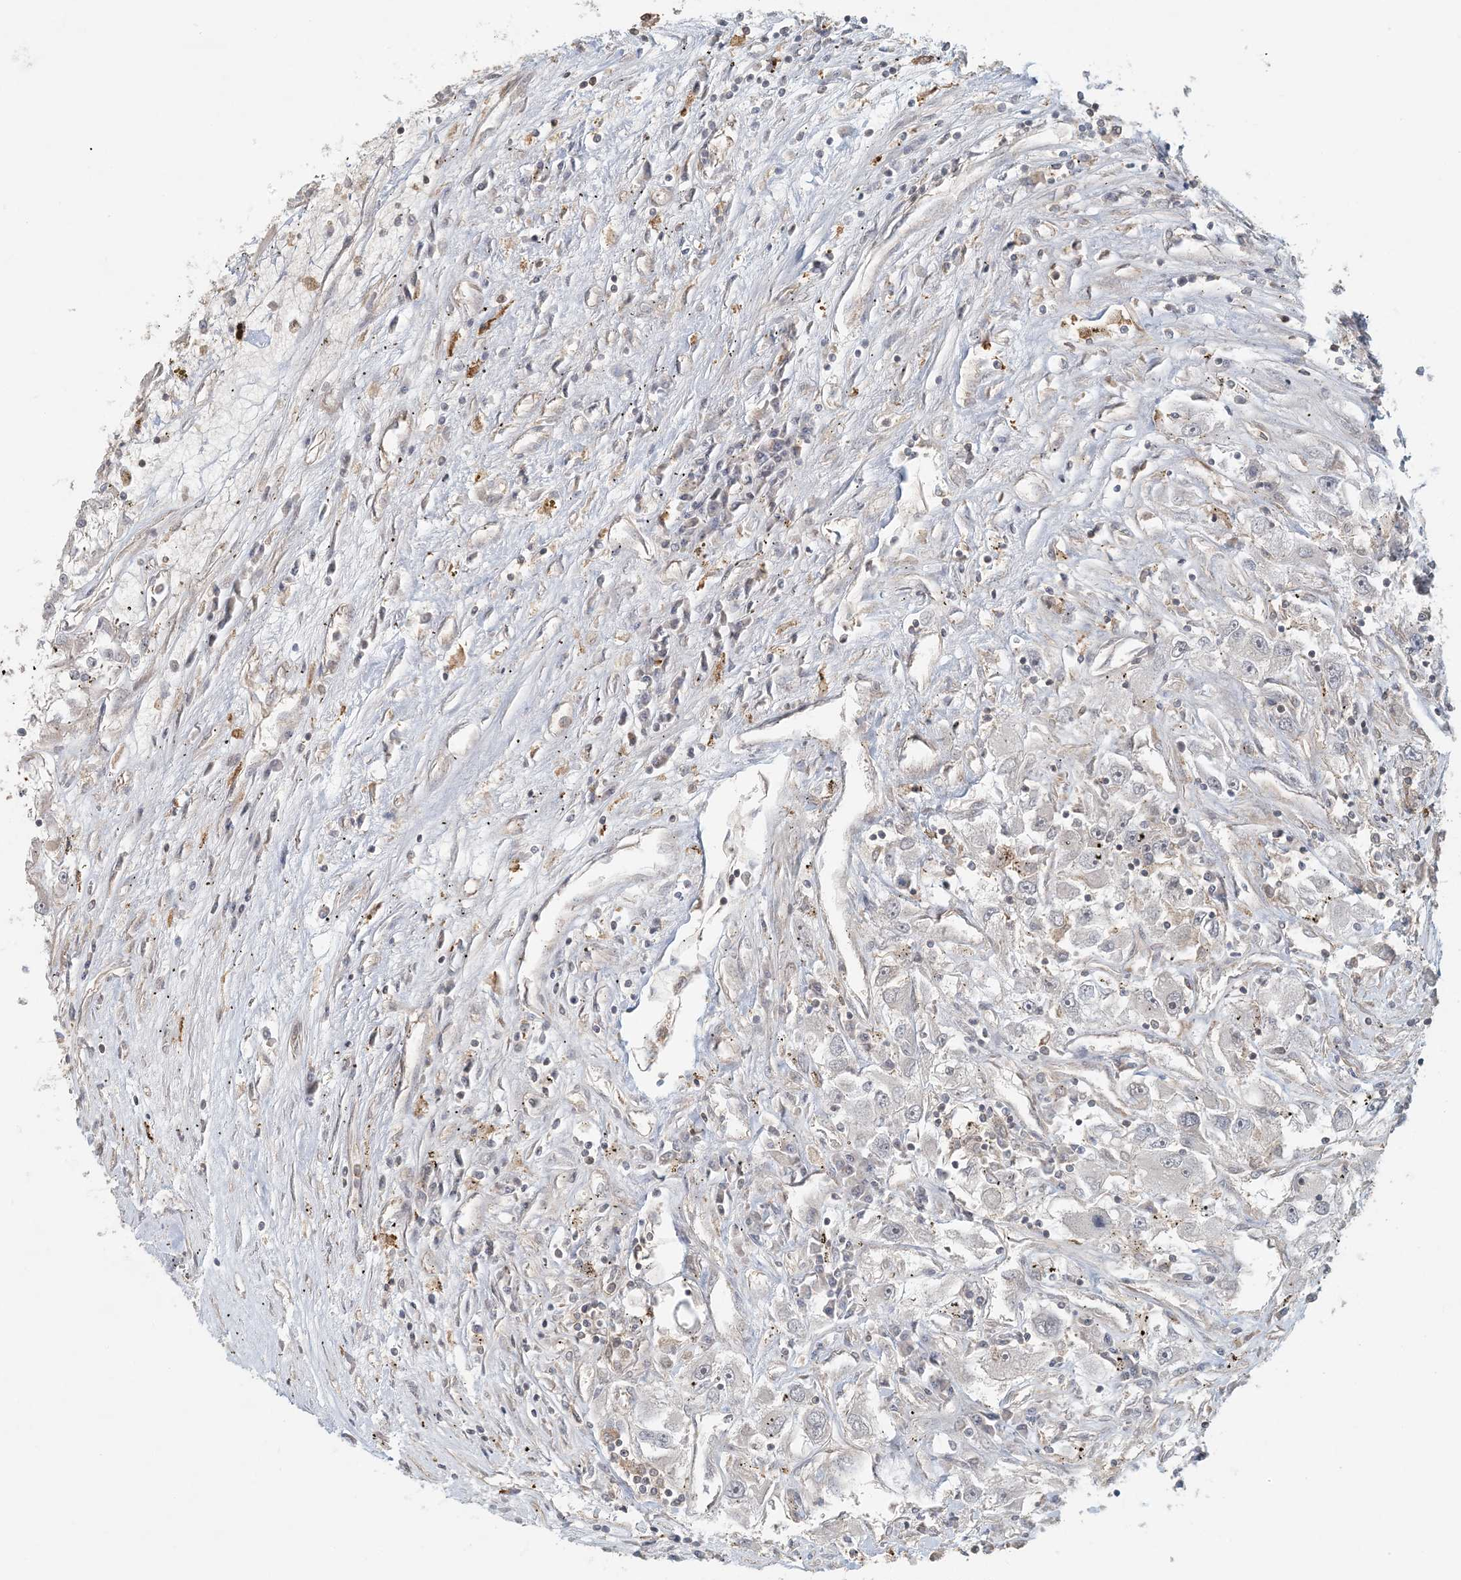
{"staining": {"intensity": "negative", "quantity": "none", "location": "none"}, "tissue": "renal cancer", "cell_type": "Tumor cells", "image_type": "cancer", "snomed": [{"axis": "morphology", "description": "Adenocarcinoma, NOS"}, {"axis": "topography", "description": "Kidney"}], "caption": "The IHC photomicrograph has no significant staining in tumor cells of renal cancer (adenocarcinoma) tissue. (Brightfield microscopy of DAB (3,3'-diaminobenzidine) IHC at high magnification).", "gene": "OBI1", "patient": {"sex": "female", "age": 52}}